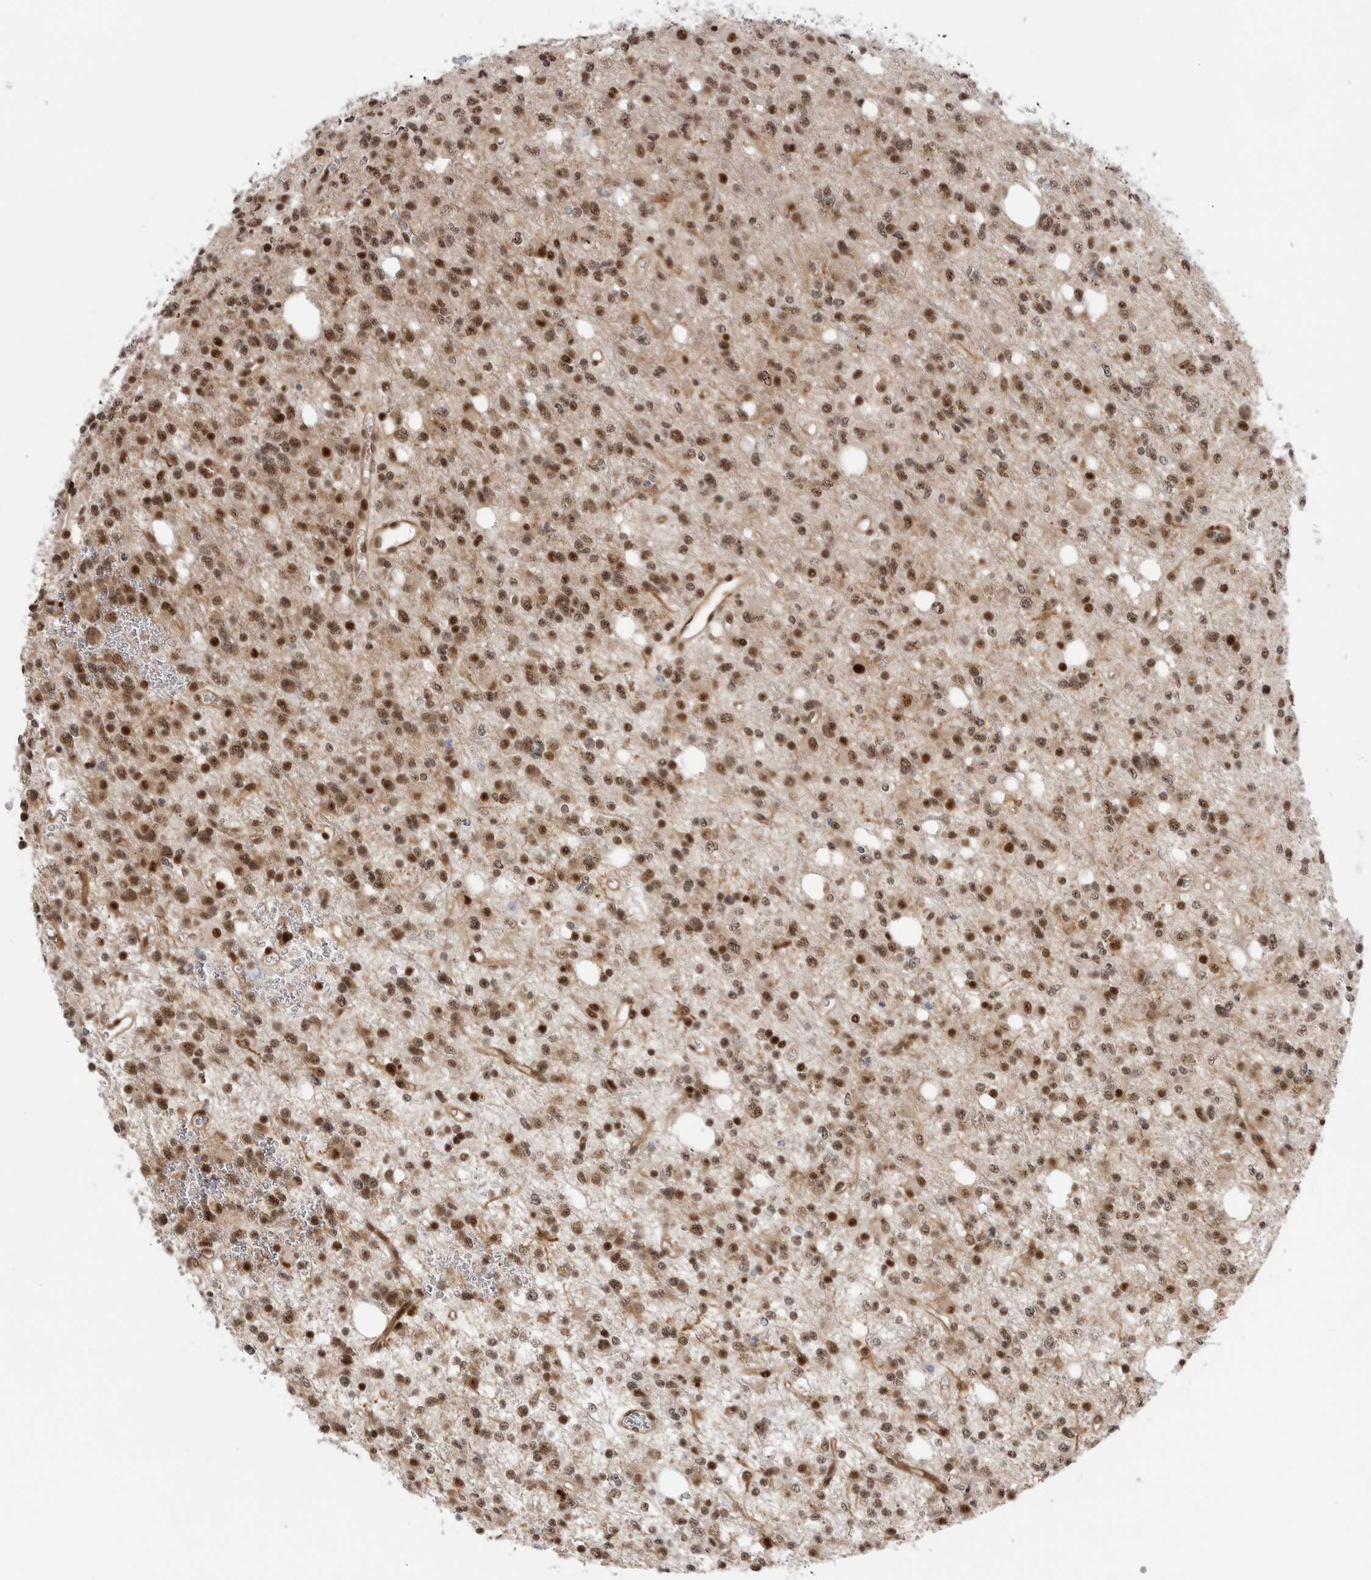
{"staining": {"intensity": "moderate", "quantity": ">75%", "location": "nuclear"}, "tissue": "glioma", "cell_type": "Tumor cells", "image_type": "cancer", "snomed": [{"axis": "morphology", "description": "Glioma, malignant, High grade"}, {"axis": "topography", "description": "Brain"}], "caption": "Tumor cells demonstrate moderate nuclear staining in approximately >75% of cells in glioma.", "gene": "GPATCH2", "patient": {"sex": "female", "age": 62}}